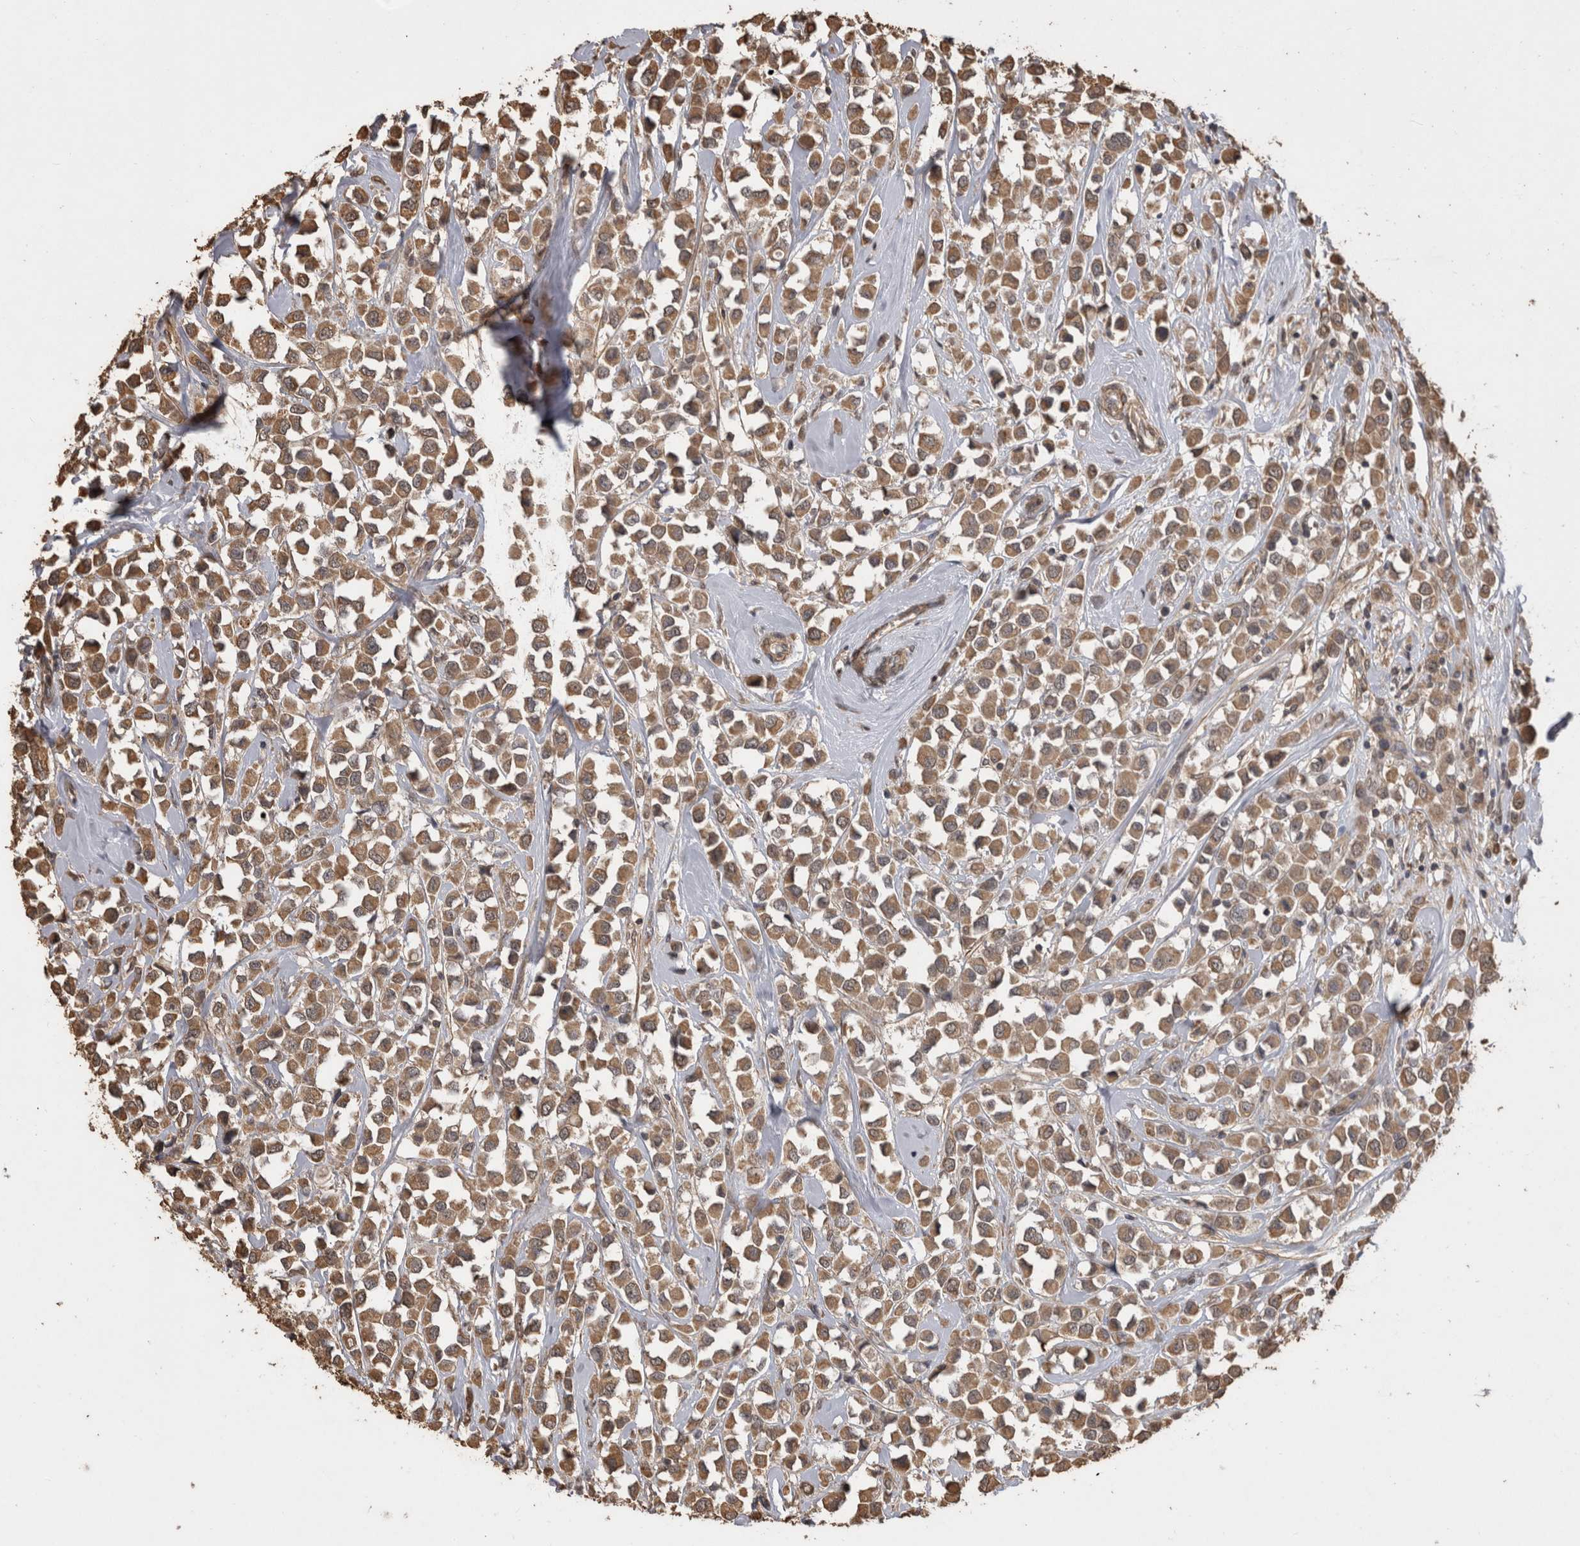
{"staining": {"intensity": "moderate", "quantity": ">75%", "location": "cytoplasmic/membranous"}, "tissue": "breast cancer", "cell_type": "Tumor cells", "image_type": "cancer", "snomed": [{"axis": "morphology", "description": "Duct carcinoma"}, {"axis": "topography", "description": "Breast"}], "caption": "This histopathology image reveals intraductal carcinoma (breast) stained with immunohistochemistry (IHC) to label a protein in brown. The cytoplasmic/membranous of tumor cells show moderate positivity for the protein. Nuclei are counter-stained blue.", "gene": "SOCS5", "patient": {"sex": "female", "age": 61}}